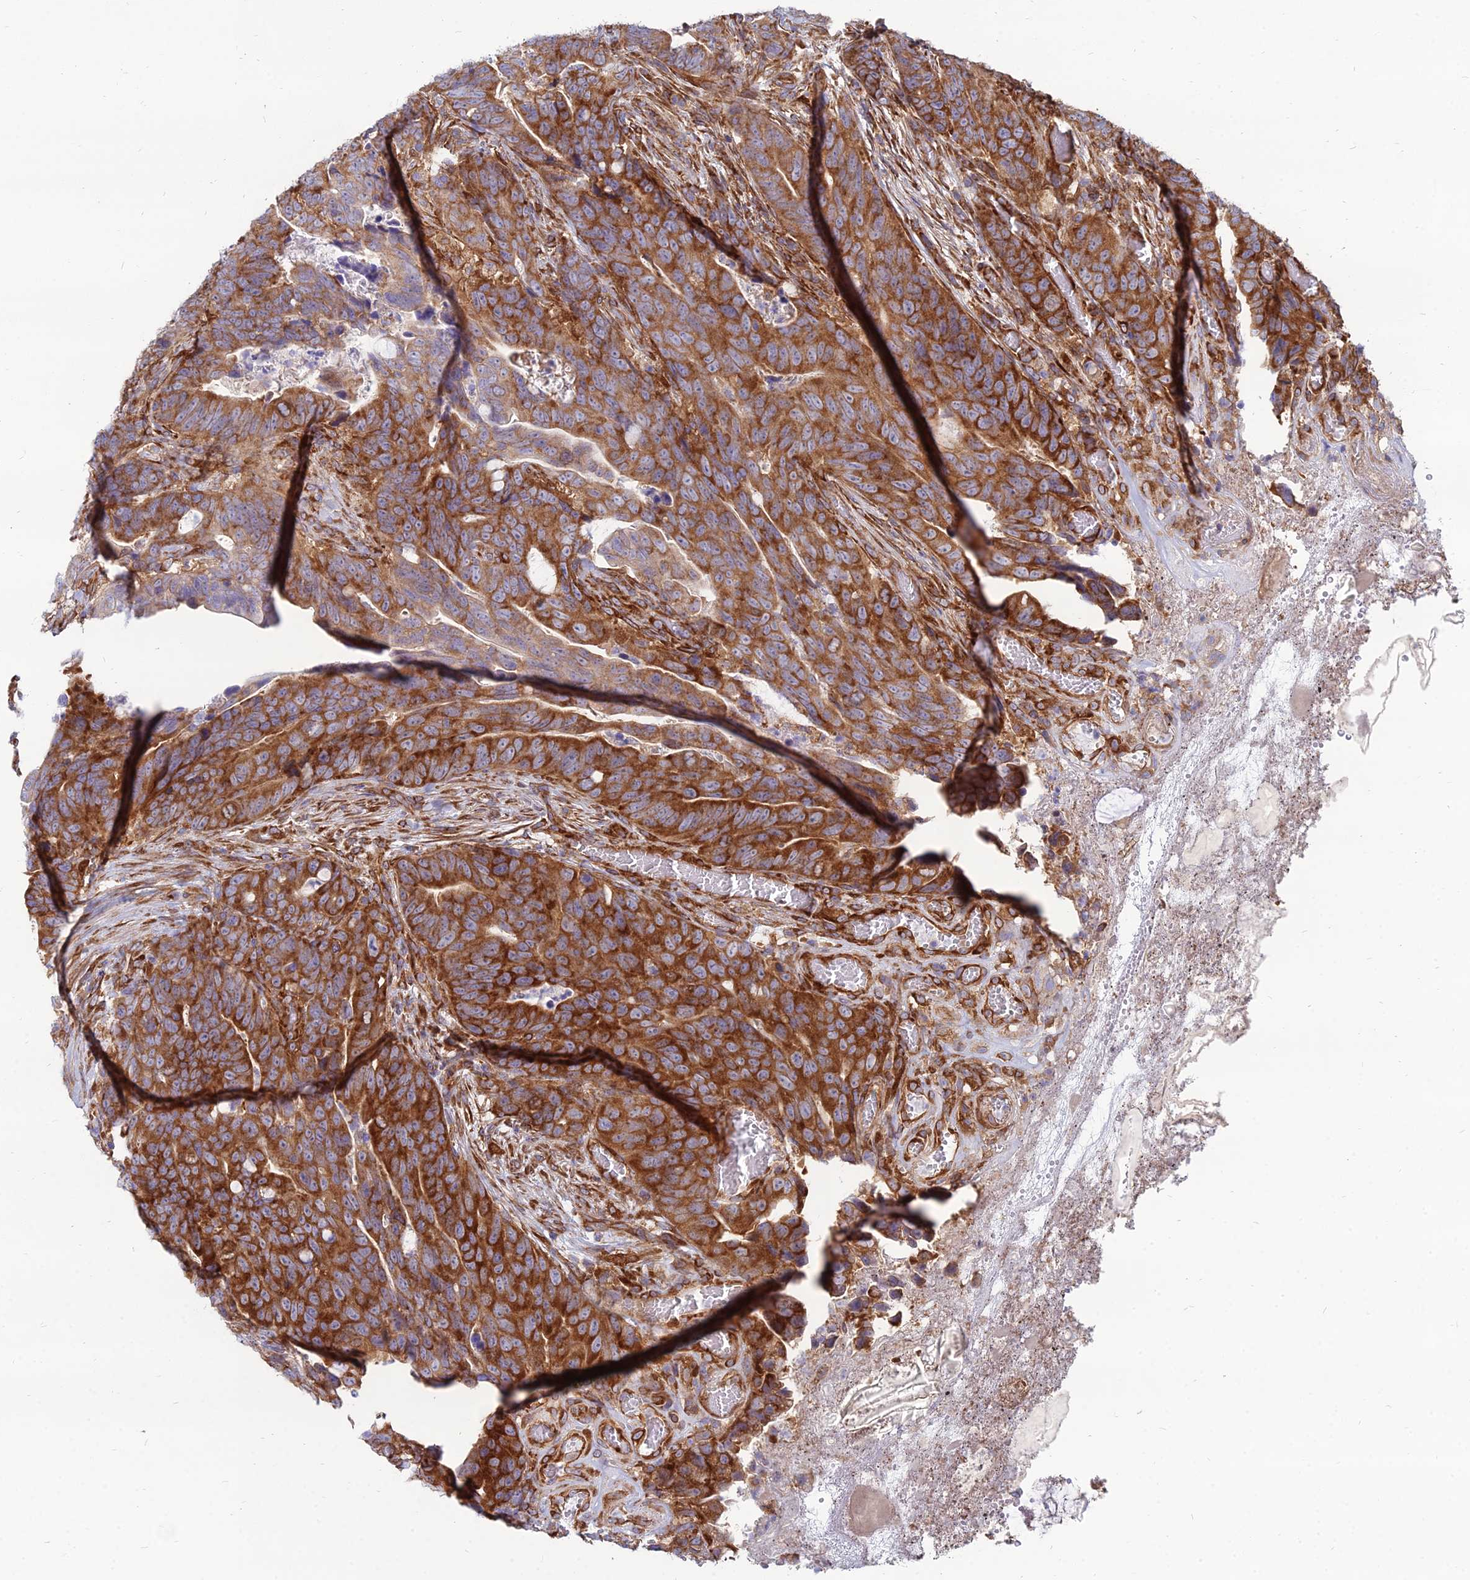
{"staining": {"intensity": "strong", "quantity": ">75%", "location": "cytoplasmic/membranous"}, "tissue": "colorectal cancer", "cell_type": "Tumor cells", "image_type": "cancer", "snomed": [{"axis": "morphology", "description": "Adenocarcinoma, NOS"}, {"axis": "topography", "description": "Colon"}], "caption": "Approximately >75% of tumor cells in colorectal cancer display strong cytoplasmic/membranous protein positivity as visualized by brown immunohistochemical staining.", "gene": "TXLNA", "patient": {"sex": "female", "age": 82}}